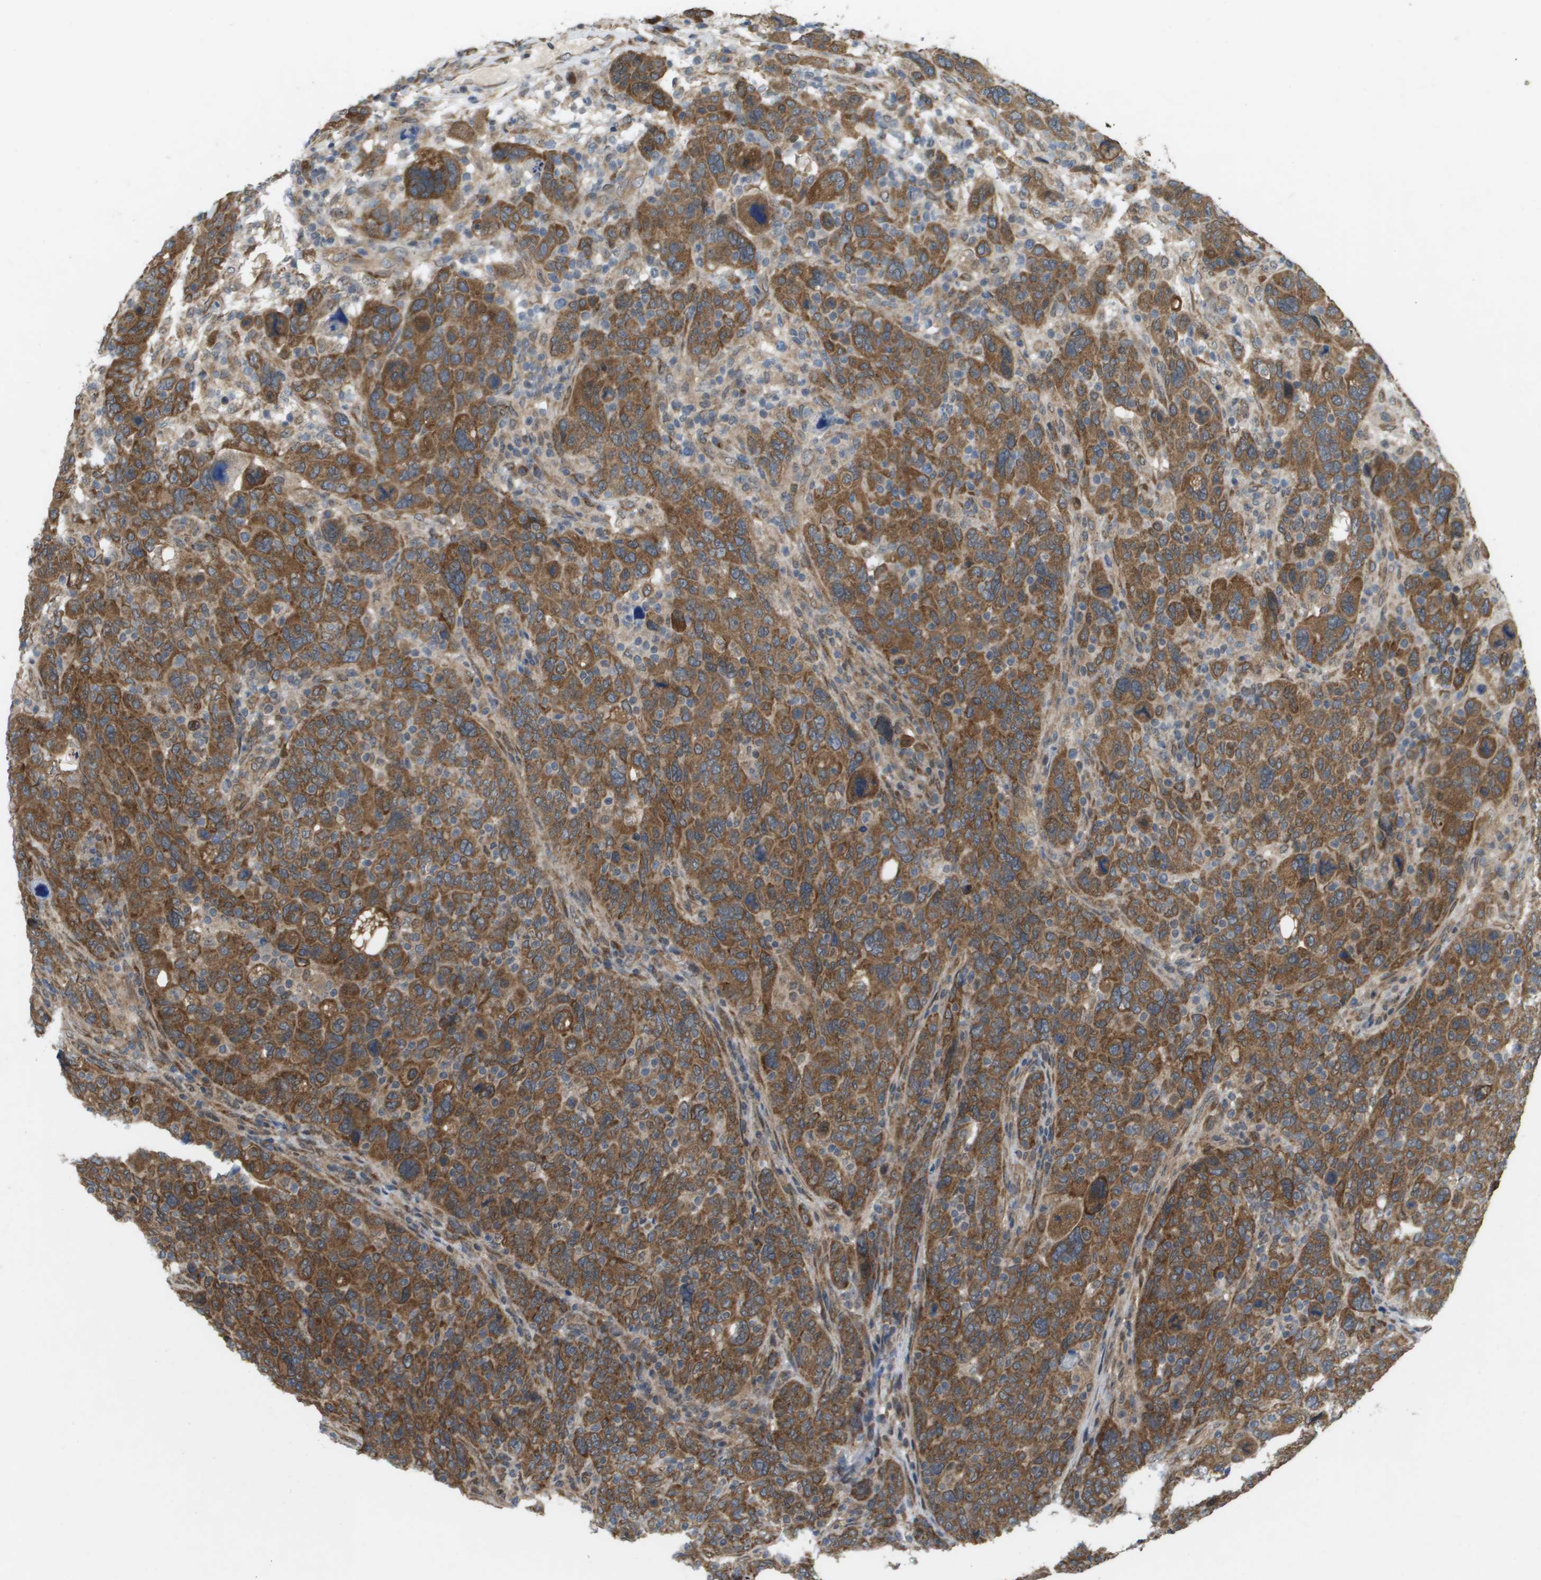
{"staining": {"intensity": "strong", "quantity": ">75%", "location": "cytoplasmic/membranous"}, "tissue": "breast cancer", "cell_type": "Tumor cells", "image_type": "cancer", "snomed": [{"axis": "morphology", "description": "Duct carcinoma"}, {"axis": "topography", "description": "Breast"}], "caption": "Strong cytoplasmic/membranous staining is present in about >75% of tumor cells in intraductal carcinoma (breast). The staining is performed using DAB (3,3'-diaminobenzidine) brown chromogen to label protein expression. The nuclei are counter-stained blue using hematoxylin.", "gene": "IFNLR1", "patient": {"sex": "female", "age": 37}}